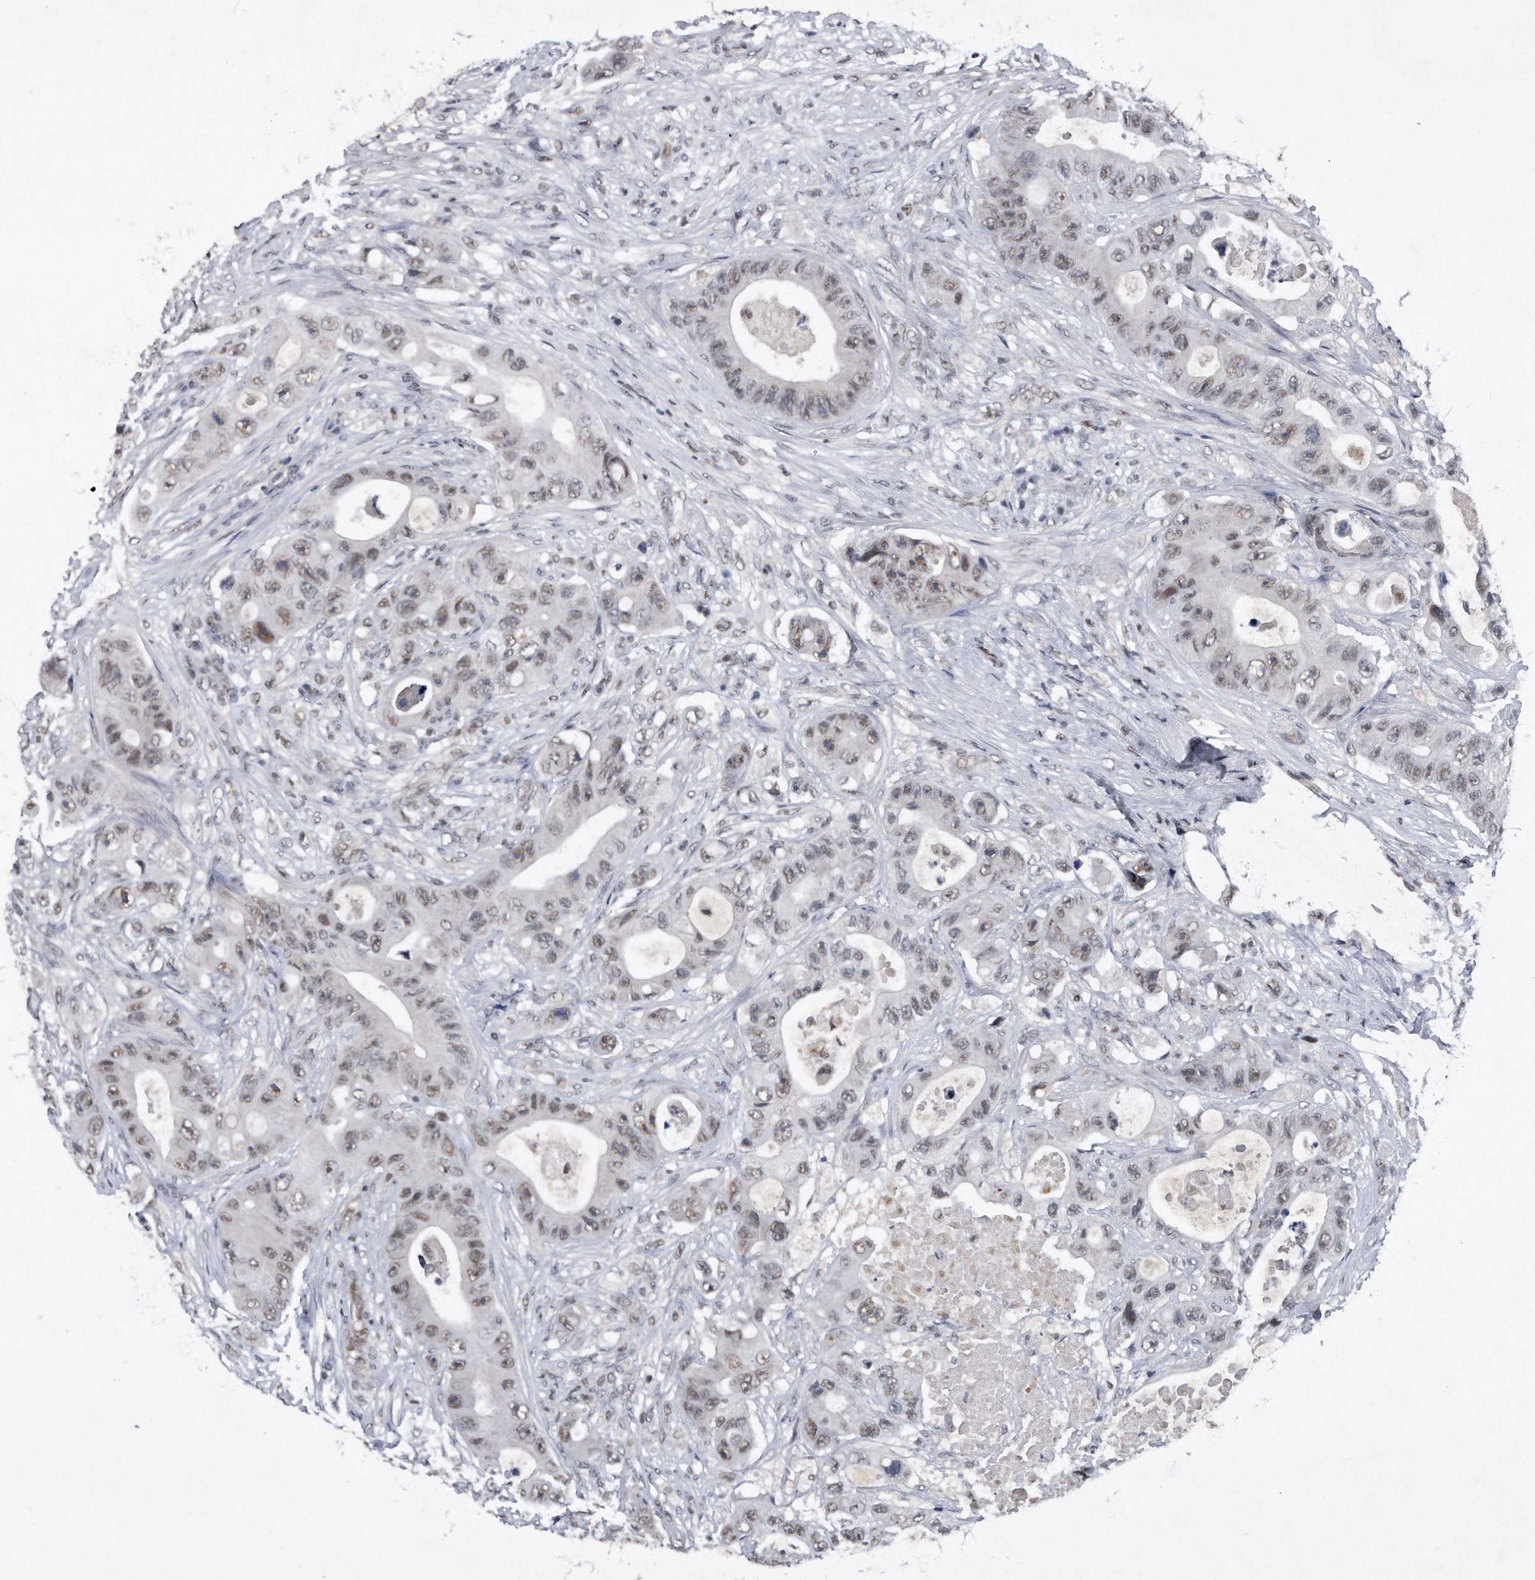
{"staining": {"intensity": "weak", "quantity": "25%-75%", "location": "nuclear"}, "tissue": "colorectal cancer", "cell_type": "Tumor cells", "image_type": "cancer", "snomed": [{"axis": "morphology", "description": "Adenocarcinoma, NOS"}, {"axis": "topography", "description": "Colon"}], "caption": "Immunohistochemical staining of colorectal cancer reveals low levels of weak nuclear expression in approximately 25%-75% of tumor cells.", "gene": "VIRMA", "patient": {"sex": "female", "age": 46}}